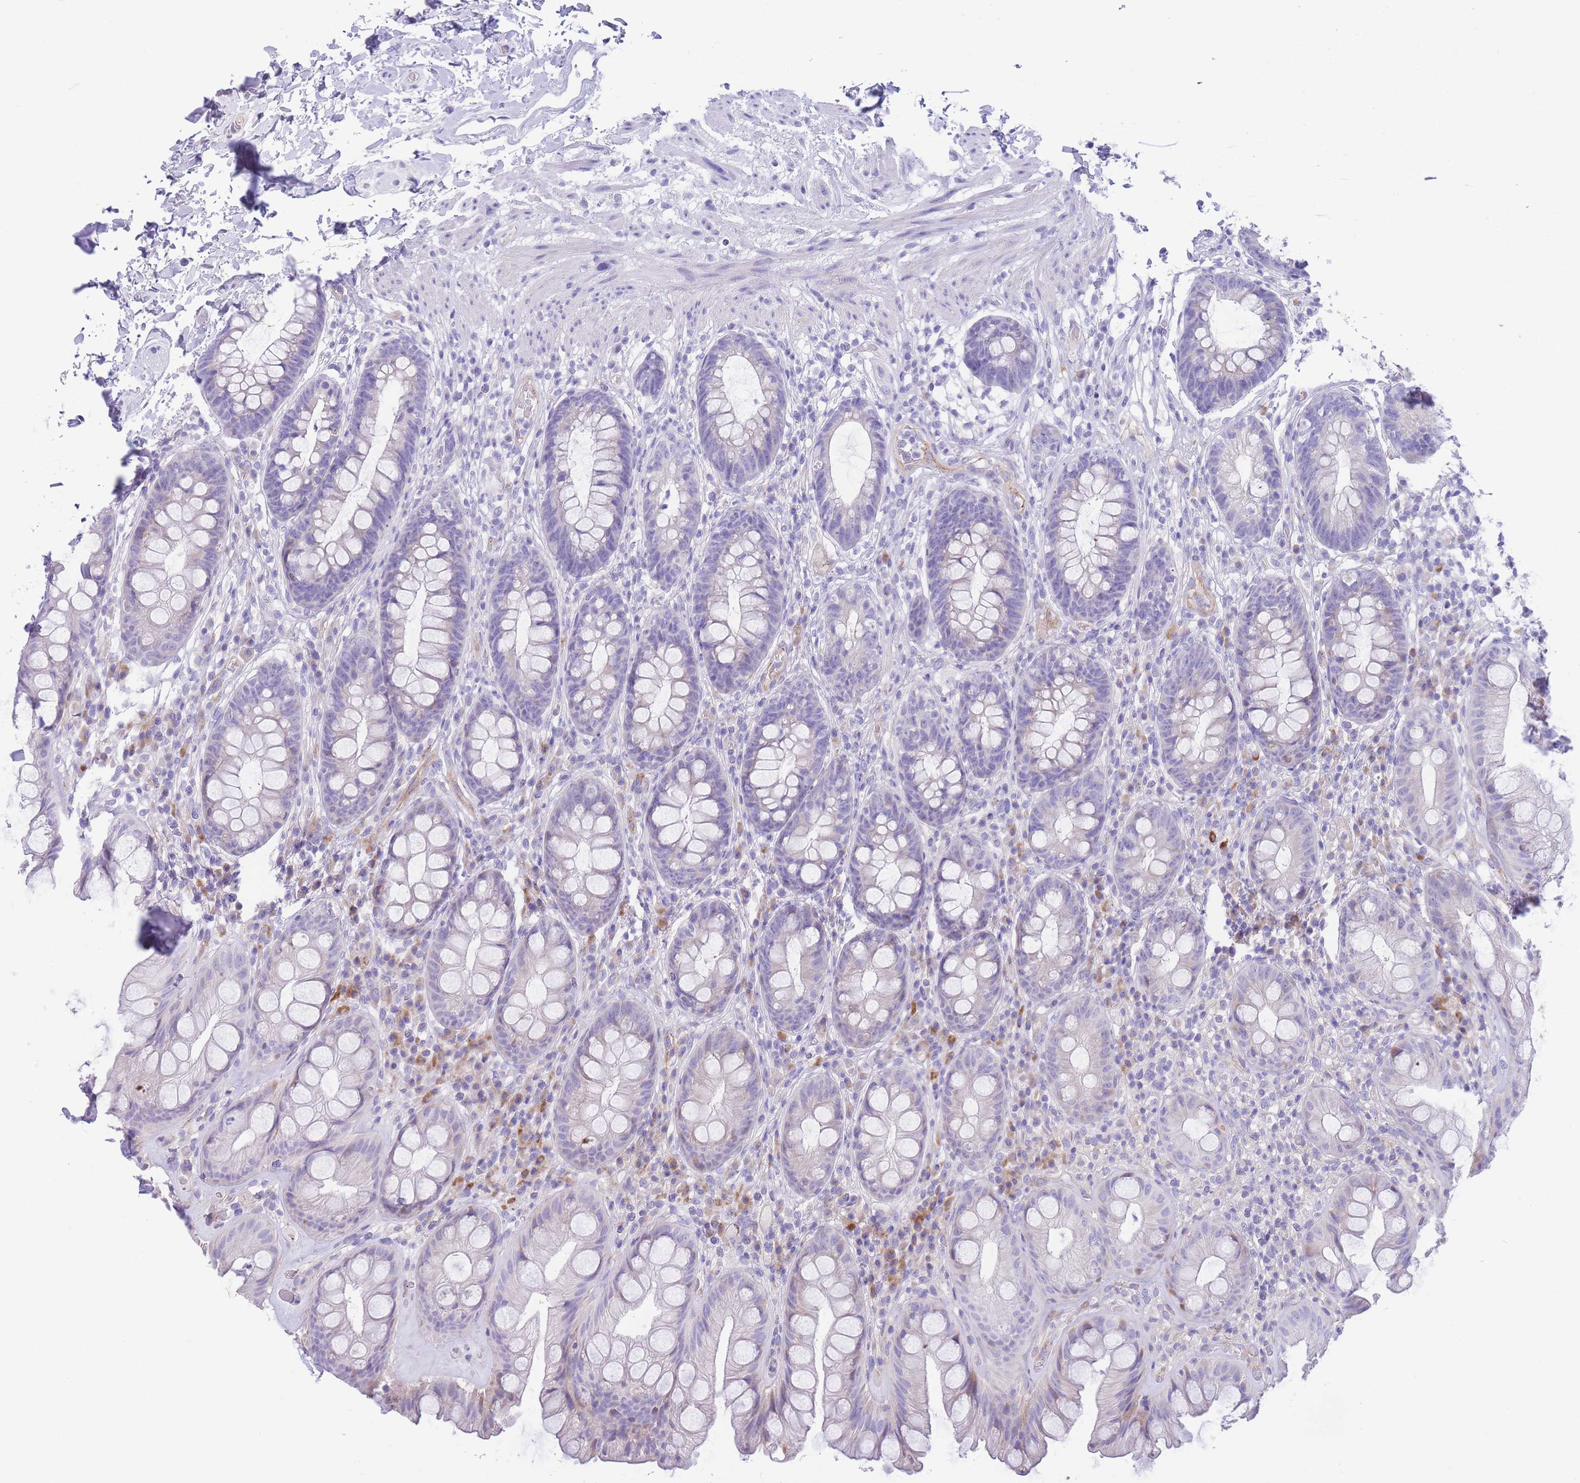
{"staining": {"intensity": "negative", "quantity": "none", "location": "none"}, "tissue": "rectum", "cell_type": "Glandular cells", "image_type": "normal", "snomed": [{"axis": "morphology", "description": "Normal tissue, NOS"}, {"axis": "topography", "description": "Rectum"}], "caption": "The immunohistochemistry (IHC) photomicrograph has no significant staining in glandular cells of rectum. Nuclei are stained in blue.", "gene": "DET1", "patient": {"sex": "male", "age": 74}}